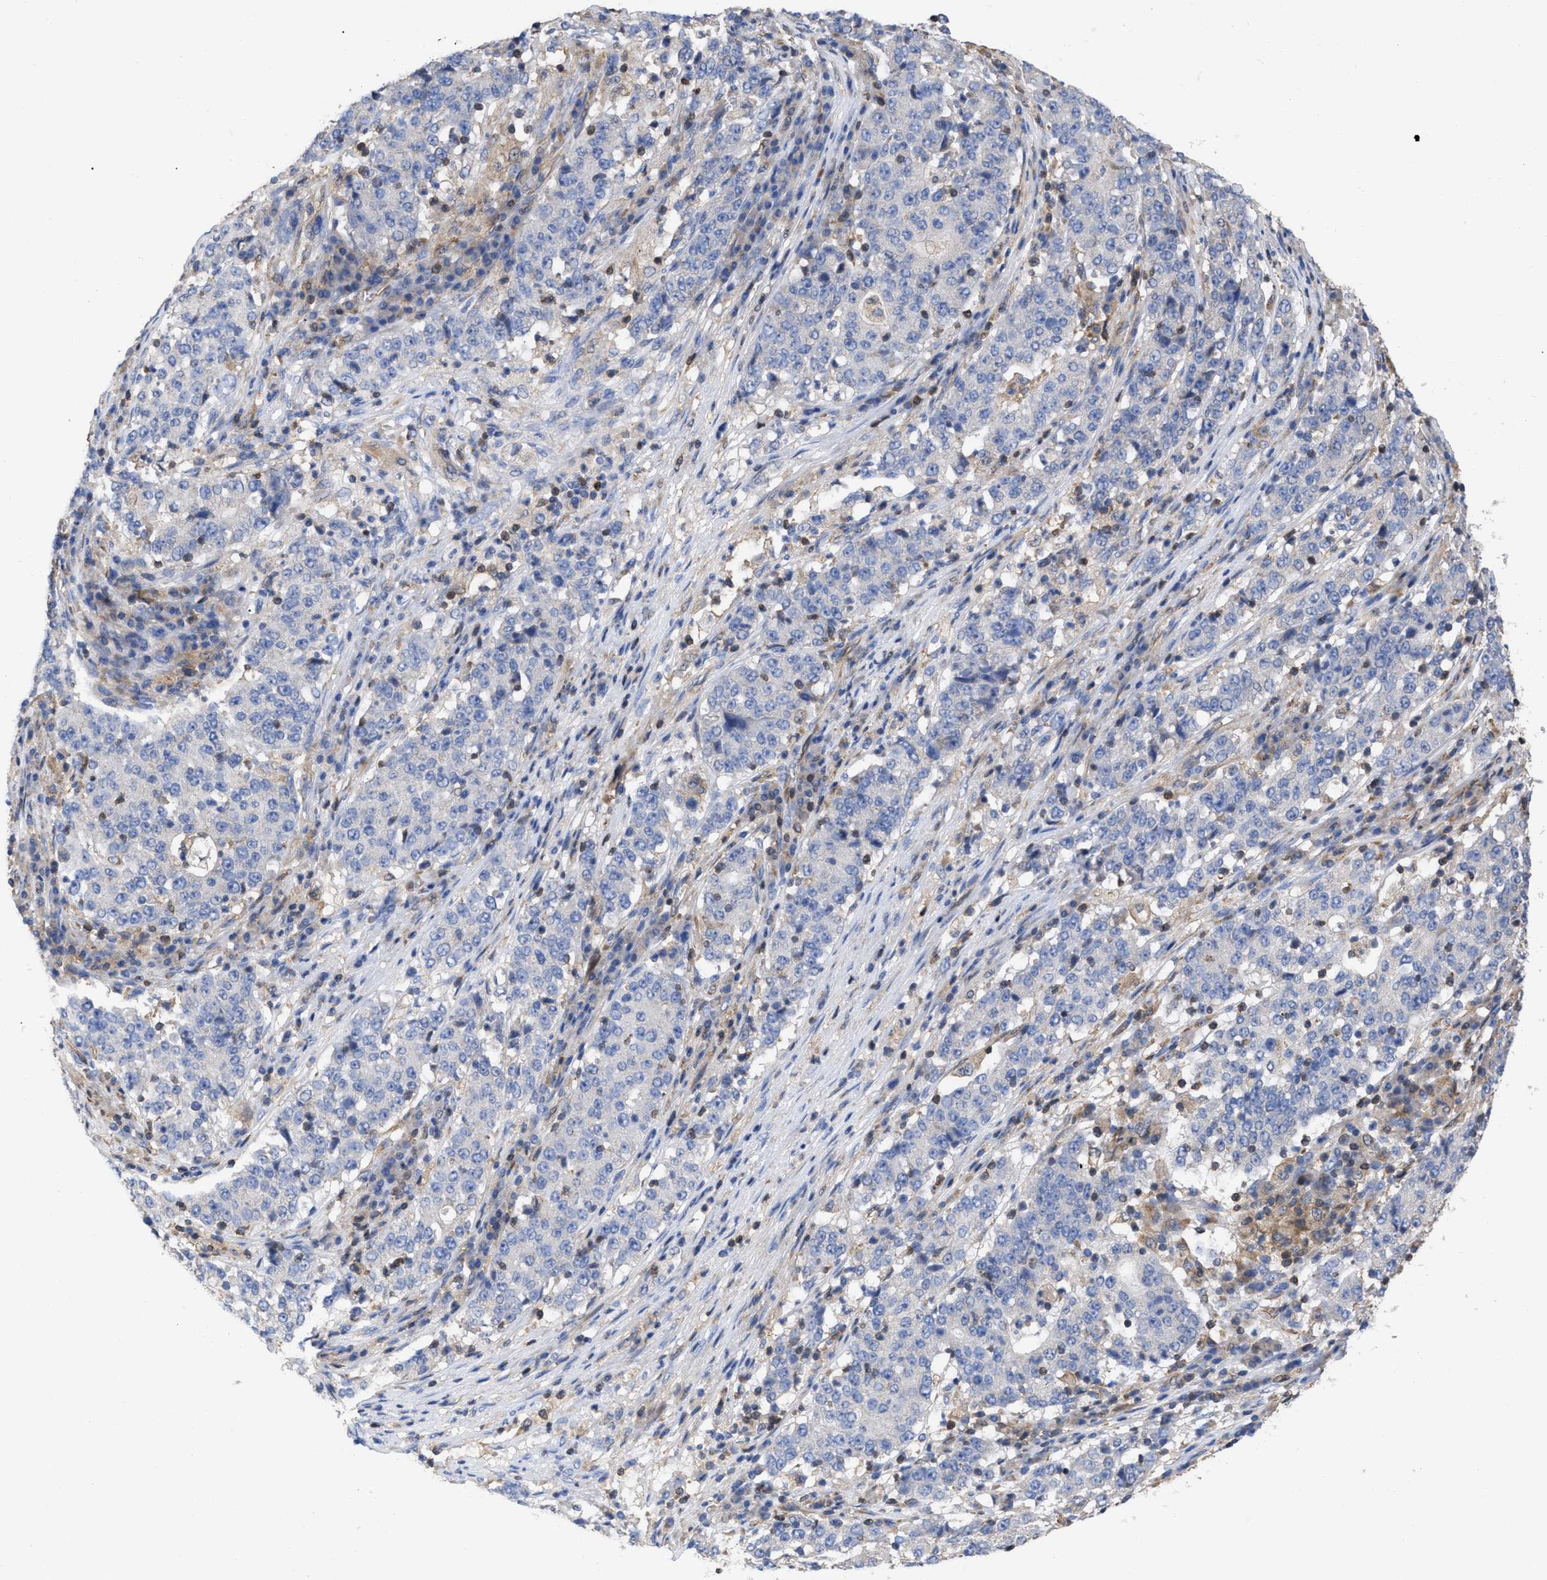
{"staining": {"intensity": "negative", "quantity": "none", "location": "none"}, "tissue": "stomach cancer", "cell_type": "Tumor cells", "image_type": "cancer", "snomed": [{"axis": "morphology", "description": "Adenocarcinoma, NOS"}, {"axis": "topography", "description": "Stomach"}], "caption": "Tumor cells show no significant protein staining in stomach adenocarcinoma.", "gene": "GIMAP4", "patient": {"sex": "male", "age": 59}}